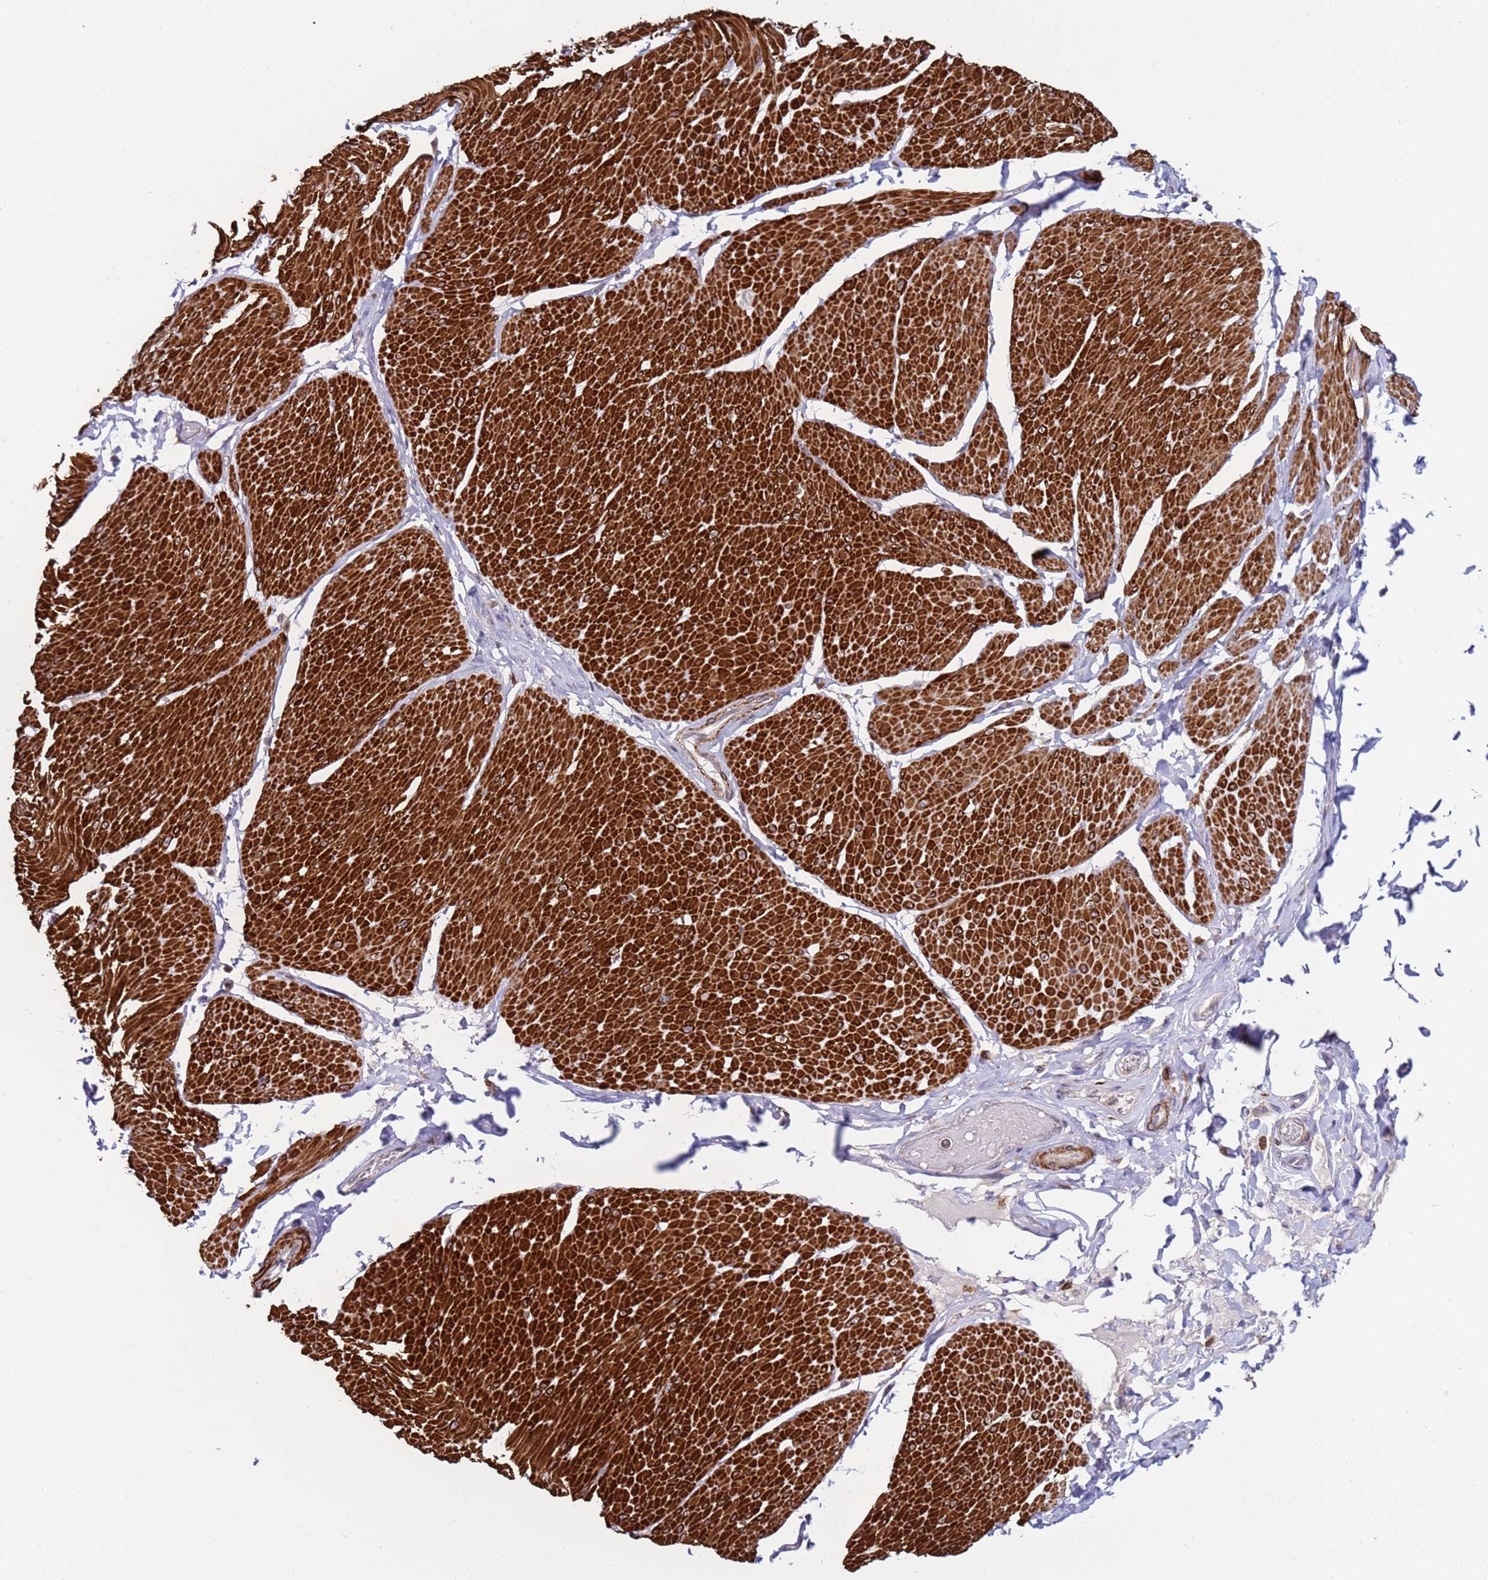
{"staining": {"intensity": "strong", "quantity": ">75%", "location": "cytoplasmic/membranous"}, "tissue": "smooth muscle", "cell_type": "Smooth muscle cells", "image_type": "normal", "snomed": [{"axis": "morphology", "description": "Urothelial carcinoma, High grade"}, {"axis": "topography", "description": "Urinary bladder"}], "caption": "IHC photomicrograph of normal smooth muscle stained for a protein (brown), which displays high levels of strong cytoplasmic/membranous staining in about >75% of smooth muscle cells.", "gene": "SNAPC4", "patient": {"sex": "male", "age": 46}}